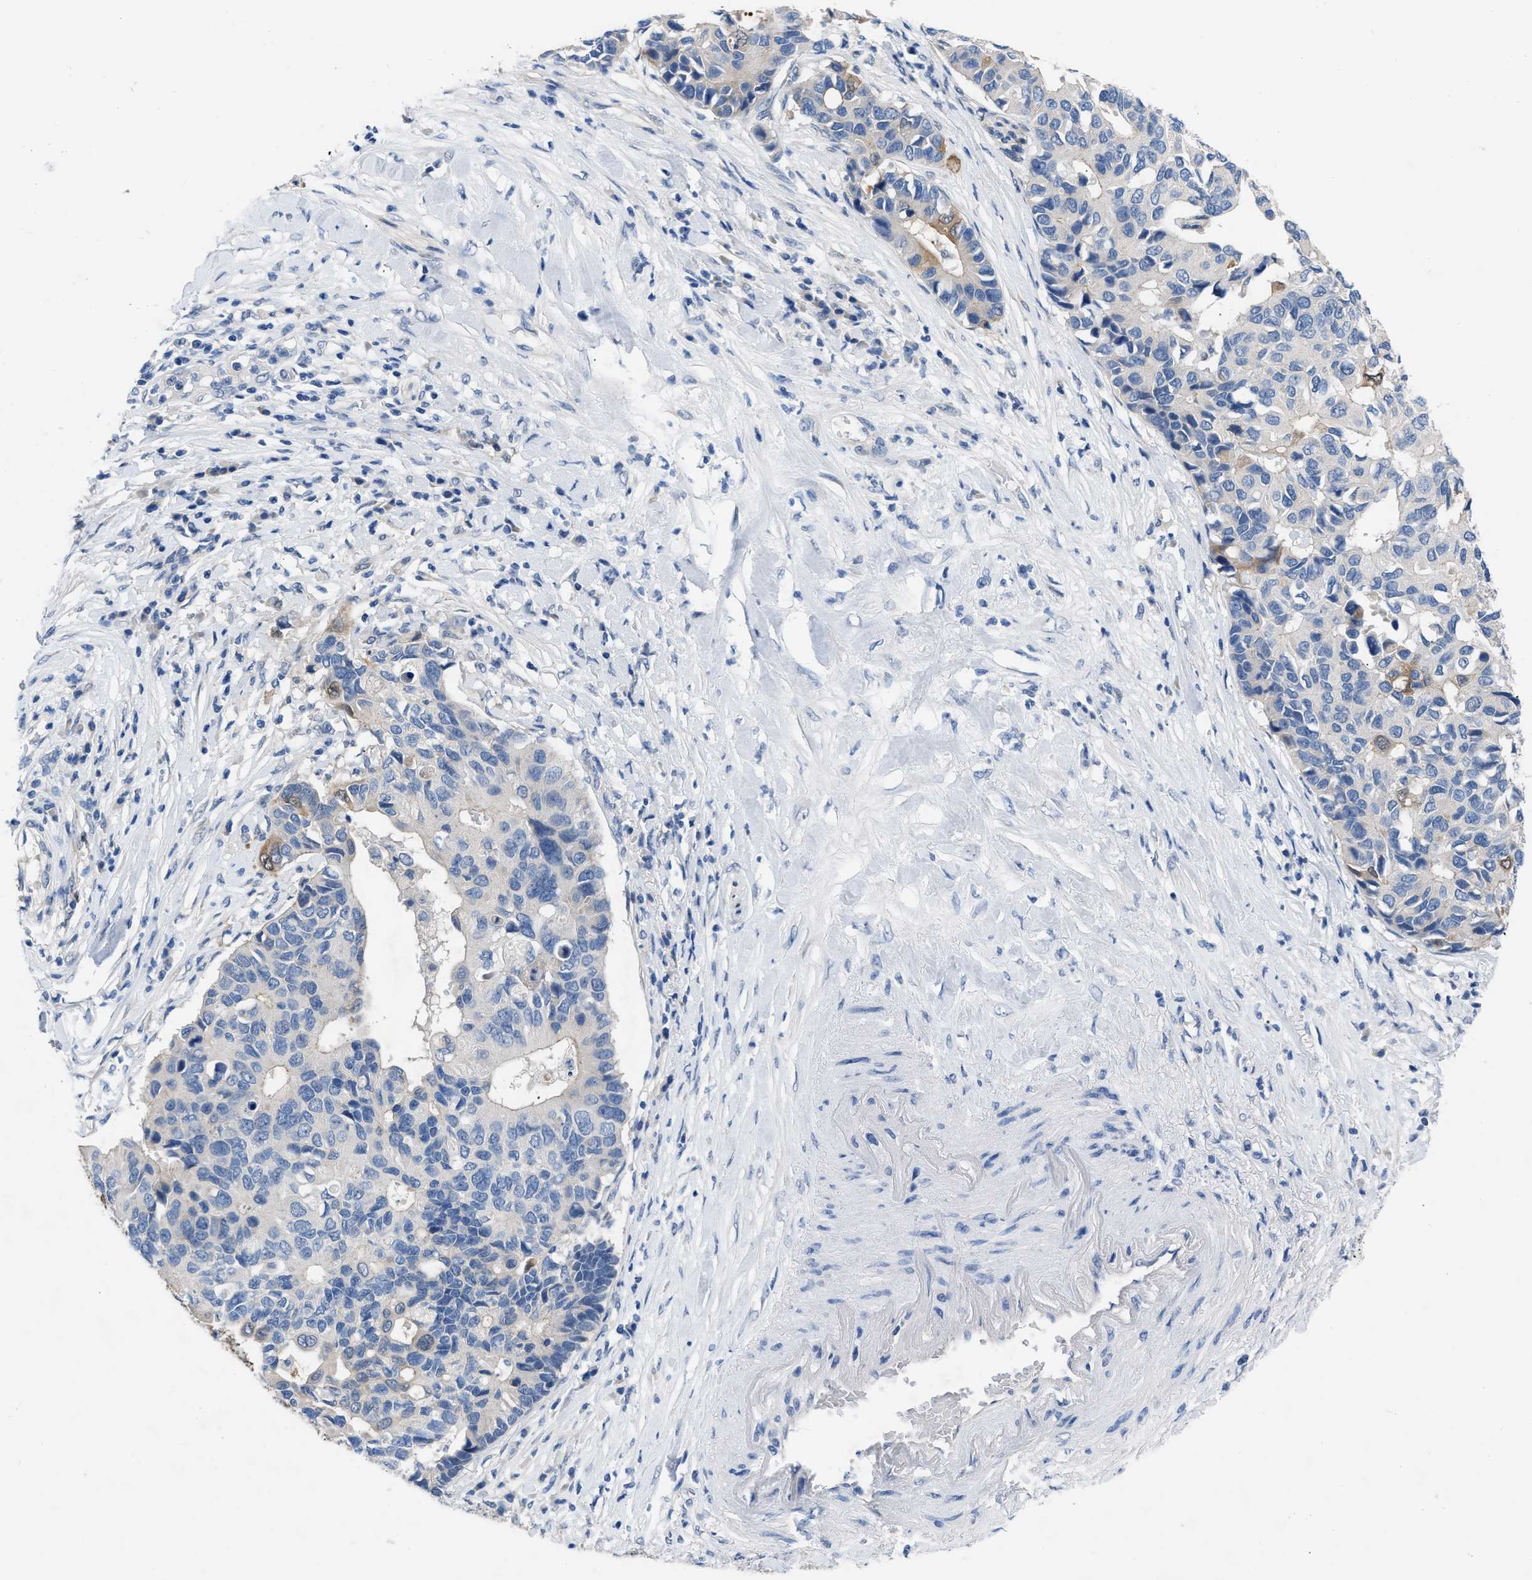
{"staining": {"intensity": "moderate", "quantity": "<25%", "location": "cytoplasmic/membranous"}, "tissue": "pancreatic cancer", "cell_type": "Tumor cells", "image_type": "cancer", "snomed": [{"axis": "morphology", "description": "Adenocarcinoma, NOS"}, {"axis": "topography", "description": "Pancreas"}], "caption": "Tumor cells demonstrate low levels of moderate cytoplasmic/membranous expression in about <25% of cells in pancreatic adenocarcinoma. (Brightfield microscopy of DAB IHC at high magnification).", "gene": "RBP1", "patient": {"sex": "female", "age": 56}}